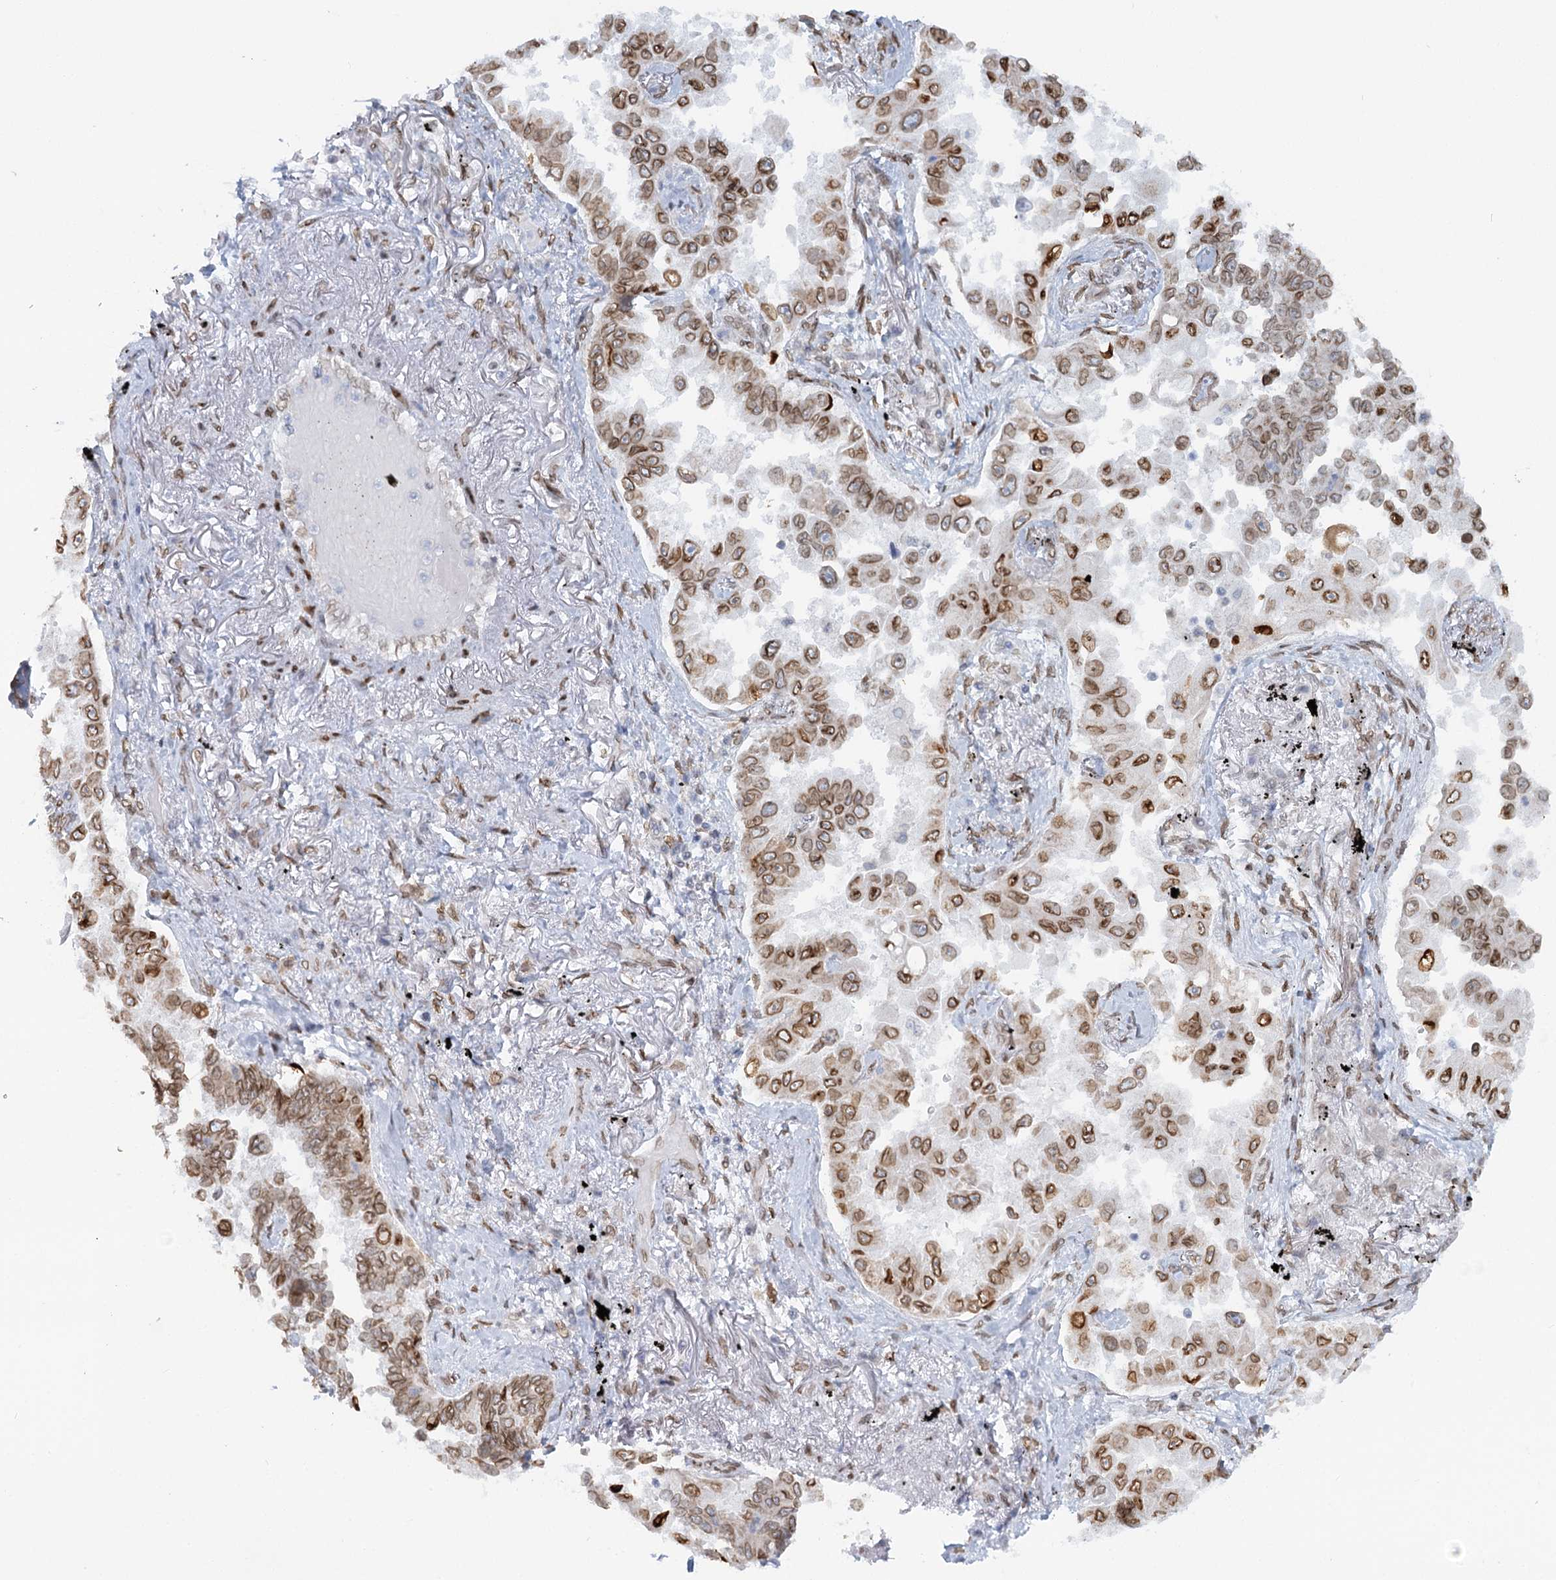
{"staining": {"intensity": "moderate", "quantity": ">75%", "location": "cytoplasmic/membranous,nuclear"}, "tissue": "lung cancer", "cell_type": "Tumor cells", "image_type": "cancer", "snomed": [{"axis": "morphology", "description": "Adenocarcinoma, NOS"}, {"axis": "topography", "description": "Lung"}], "caption": "Immunohistochemical staining of human lung cancer (adenocarcinoma) reveals medium levels of moderate cytoplasmic/membranous and nuclear protein expression in approximately >75% of tumor cells.", "gene": "VWA5A", "patient": {"sex": "female", "age": 67}}